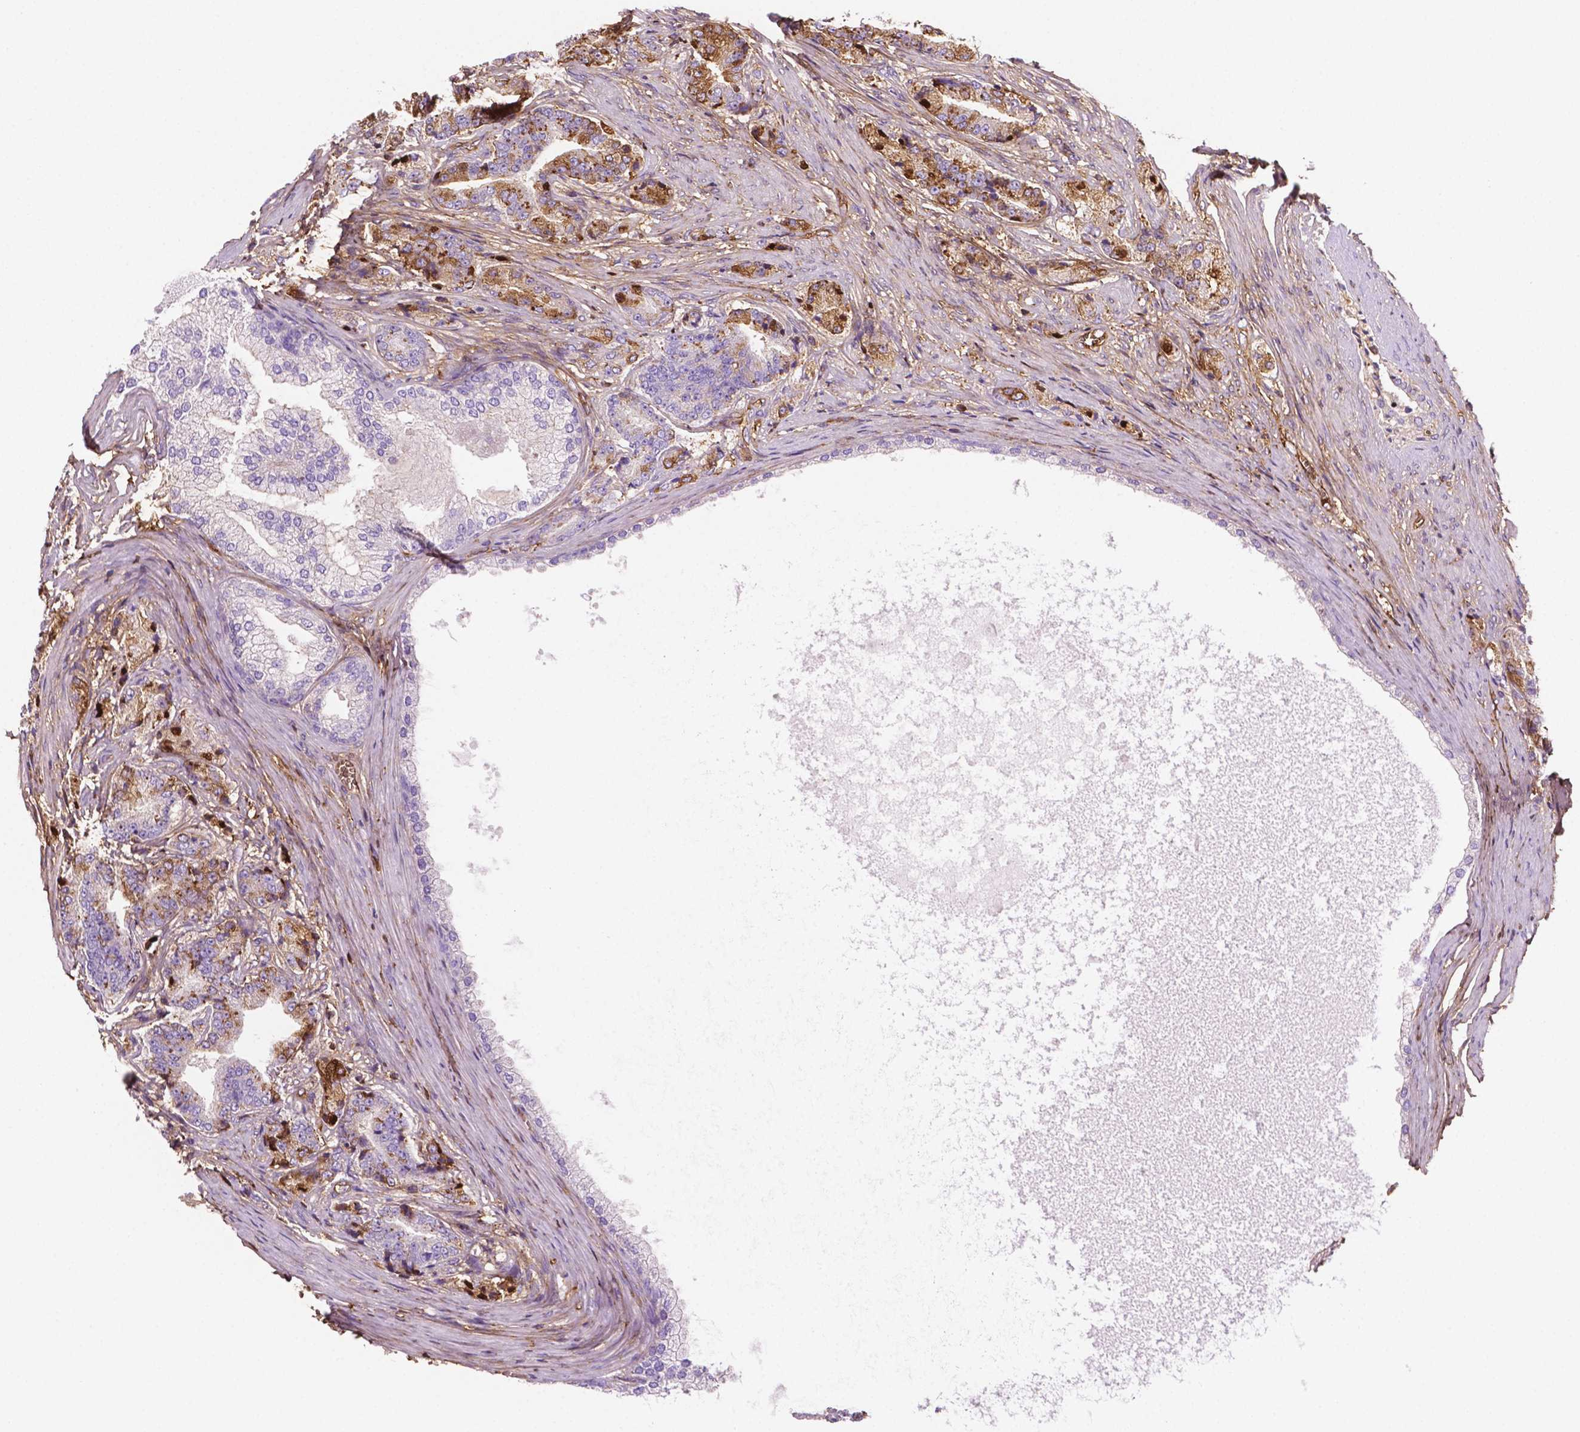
{"staining": {"intensity": "negative", "quantity": "none", "location": "none"}, "tissue": "prostate cancer", "cell_type": "Tumor cells", "image_type": "cancer", "snomed": [{"axis": "morphology", "description": "Adenocarcinoma, High grade"}, {"axis": "topography", "description": "Prostate and seminal vesicle, NOS"}], "caption": "A high-resolution histopathology image shows immunohistochemistry staining of prostate adenocarcinoma (high-grade), which displays no significant expression in tumor cells. The staining is performed using DAB (3,3'-diaminobenzidine) brown chromogen with nuclei counter-stained in using hematoxylin.", "gene": "DCN", "patient": {"sex": "male", "age": 61}}